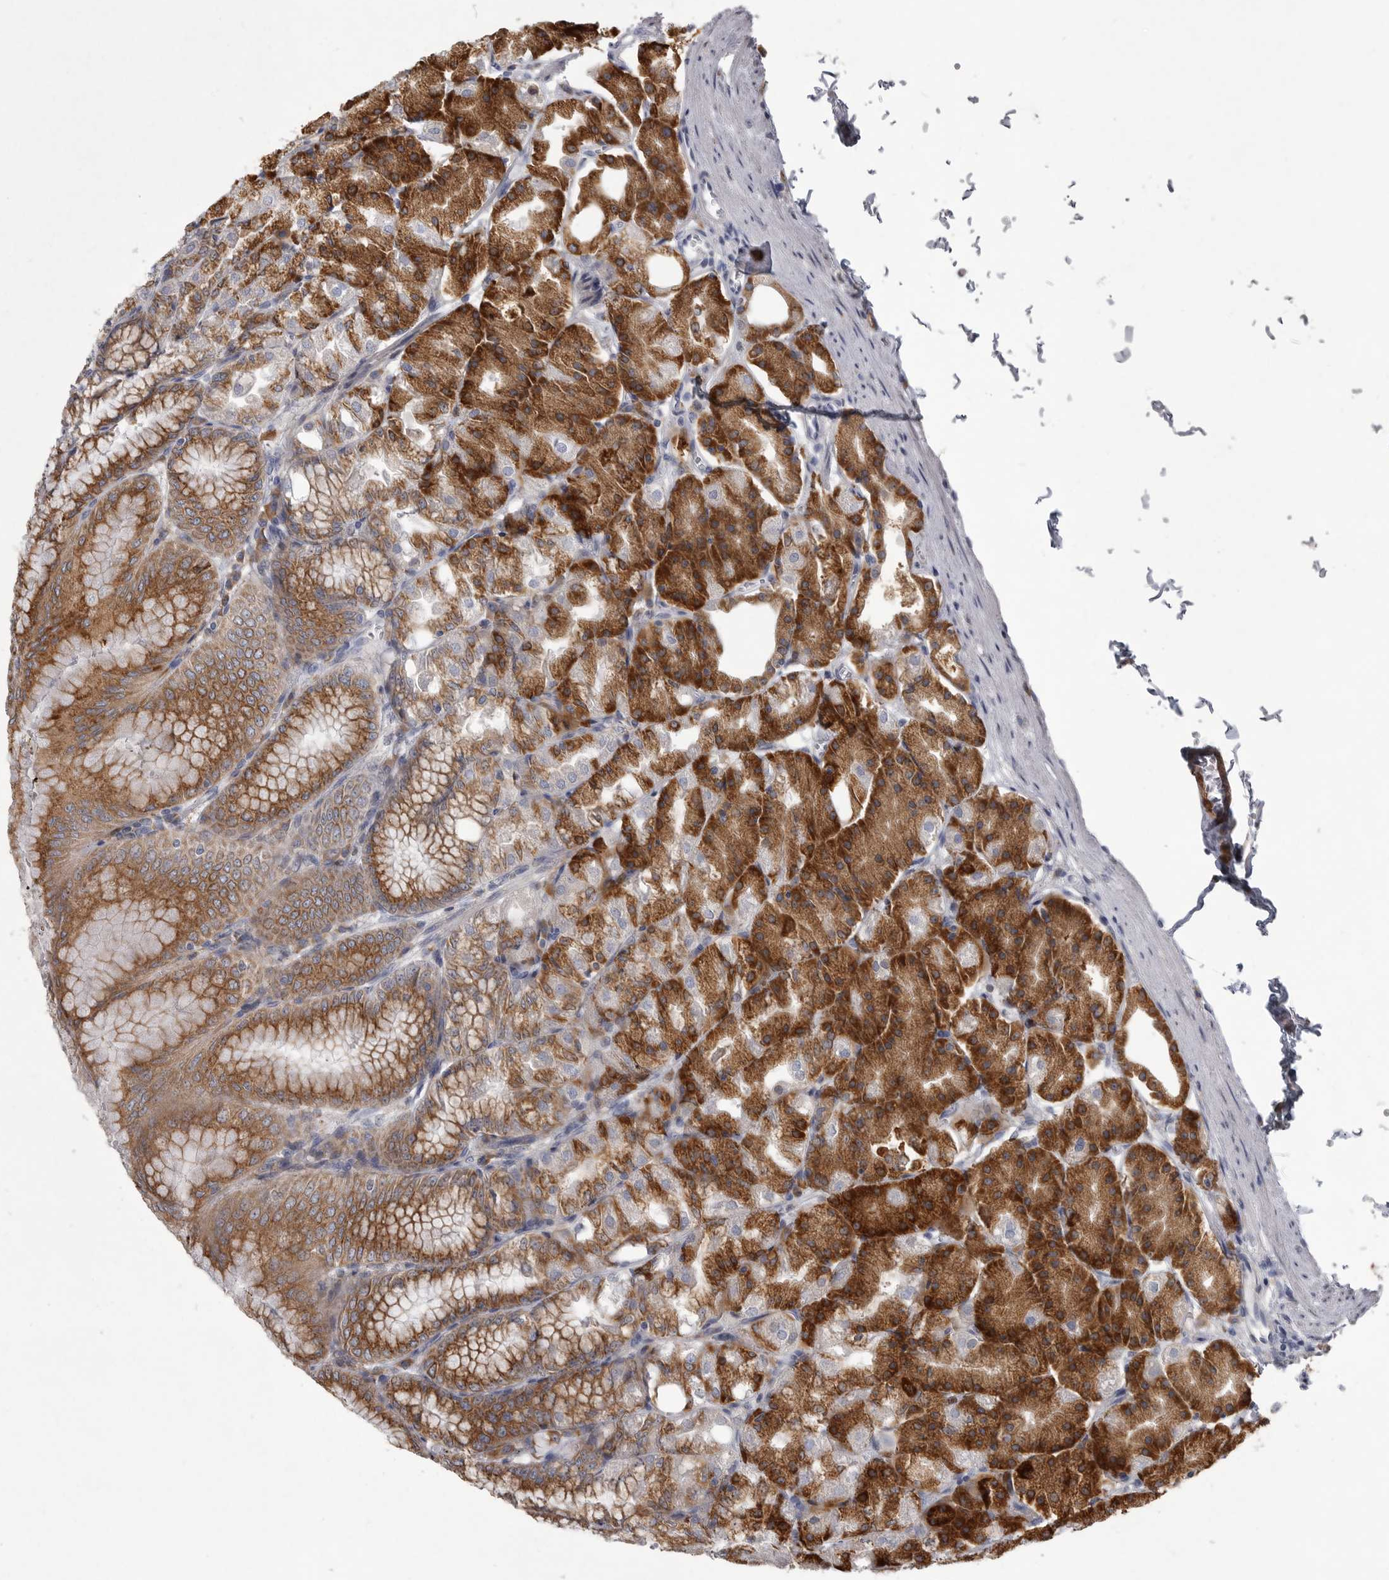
{"staining": {"intensity": "strong", "quantity": "25%-75%", "location": "cytoplasmic/membranous"}, "tissue": "stomach", "cell_type": "Glandular cells", "image_type": "normal", "snomed": [{"axis": "morphology", "description": "Normal tissue, NOS"}, {"axis": "topography", "description": "Stomach, lower"}], "caption": "DAB immunohistochemical staining of normal stomach exhibits strong cytoplasmic/membranous protein expression in about 25%-75% of glandular cells.", "gene": "MINPP1", "patient": {"sex": "male", "age": 71}}